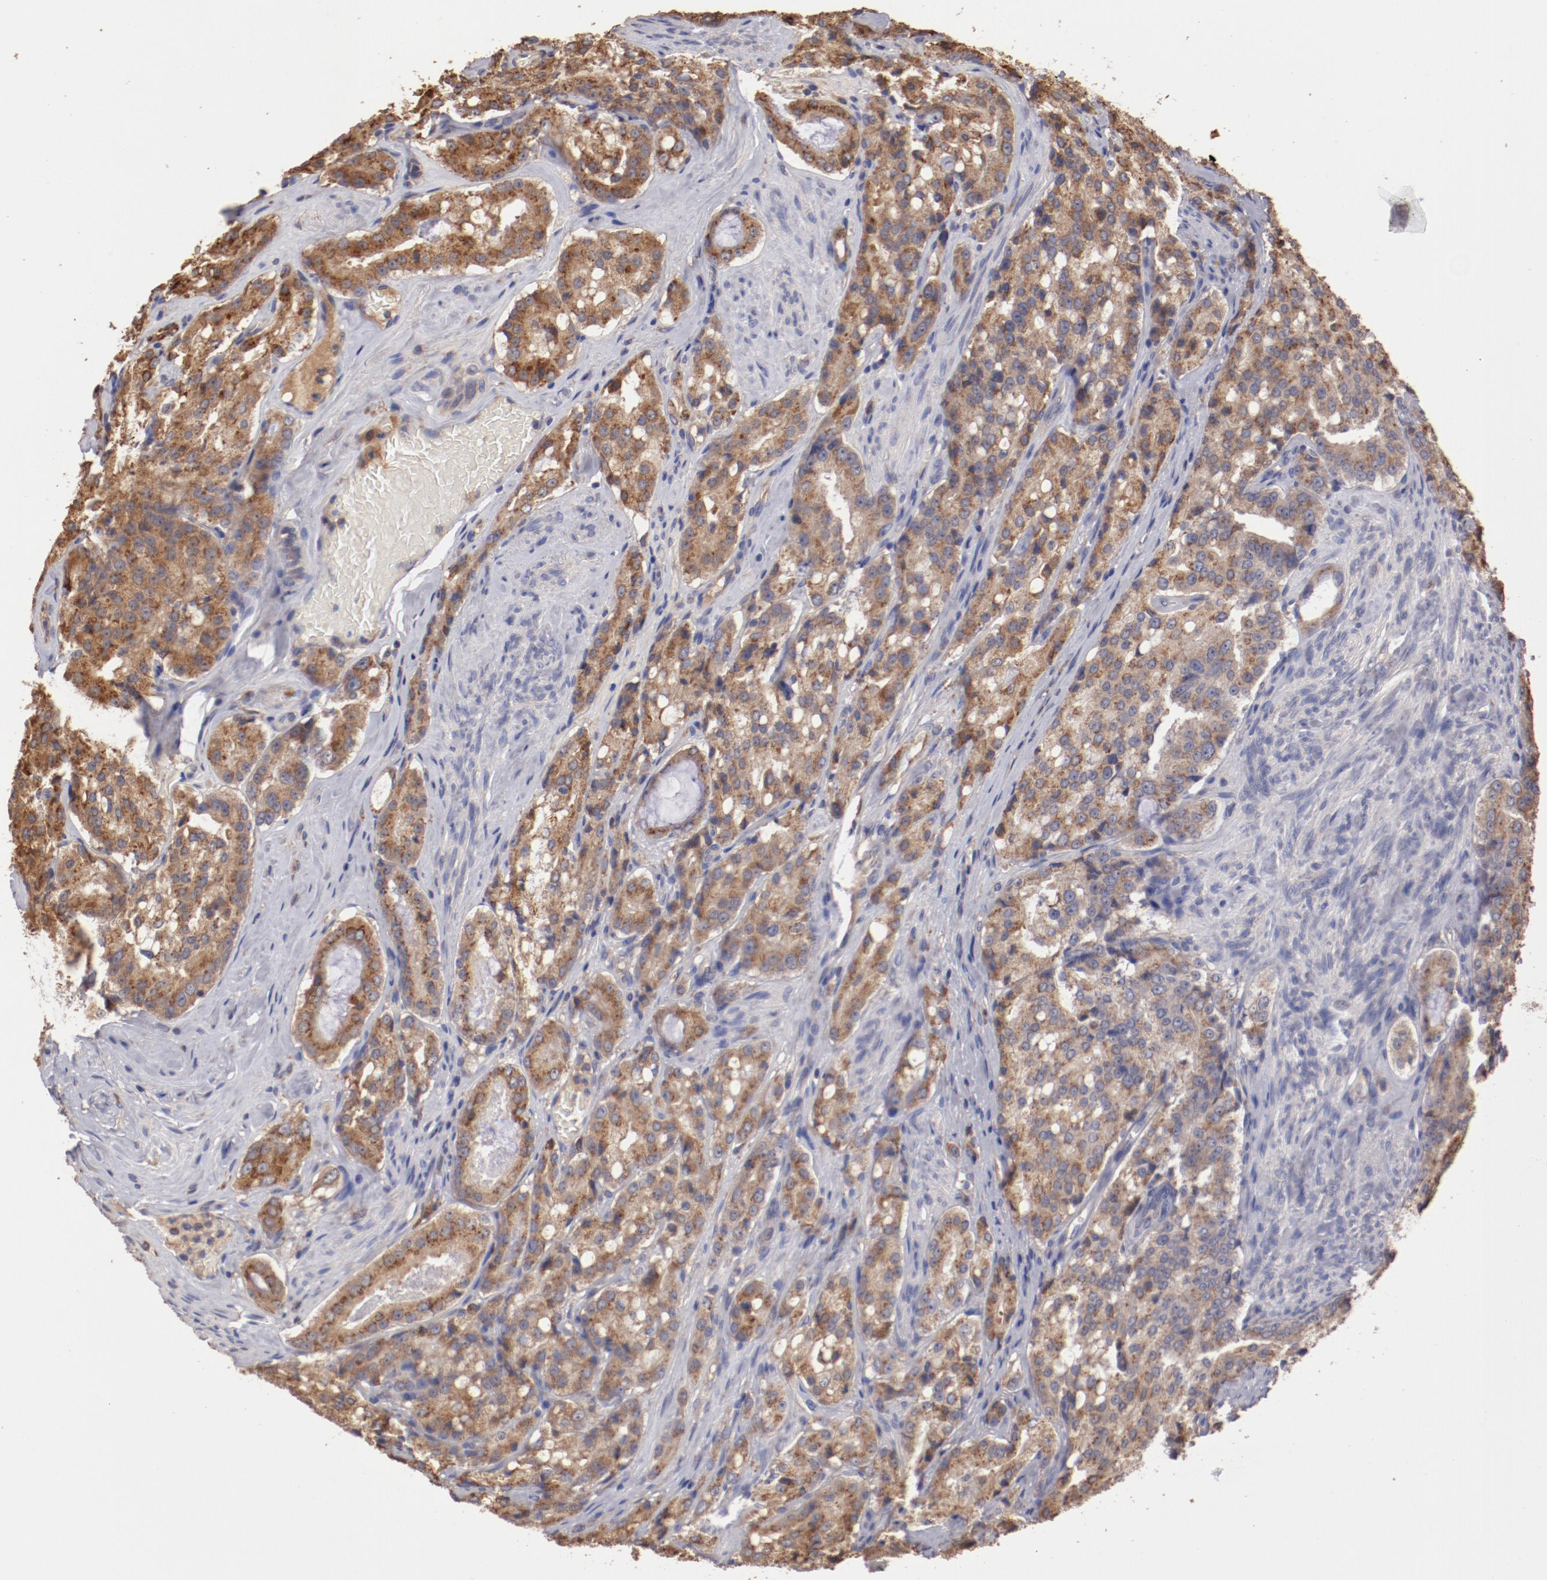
{"staining": {"intensity": "moderate", "quantity": "25%-75%", "location": "cytoplasmic/membranous"}, "tissue": "prostate cancer", "cell_type": "Tumor cells", "image_type": "cancer", "snomed": [{"axis": "morphology", "description": "Adenocarcinoma, Medium grade"}, {"axis": "topography", "description": "Prostate"}], "caption": "Brown immunohistochemical staining in prostate cancer (adenocarcinoma (medium-grade)) exhibits moderate cytoplasmic/membranous expression in about 25%-75% of tumor cells.", "gene": "NFKBIE", "patient": {"sex": "male", "age": 72}}